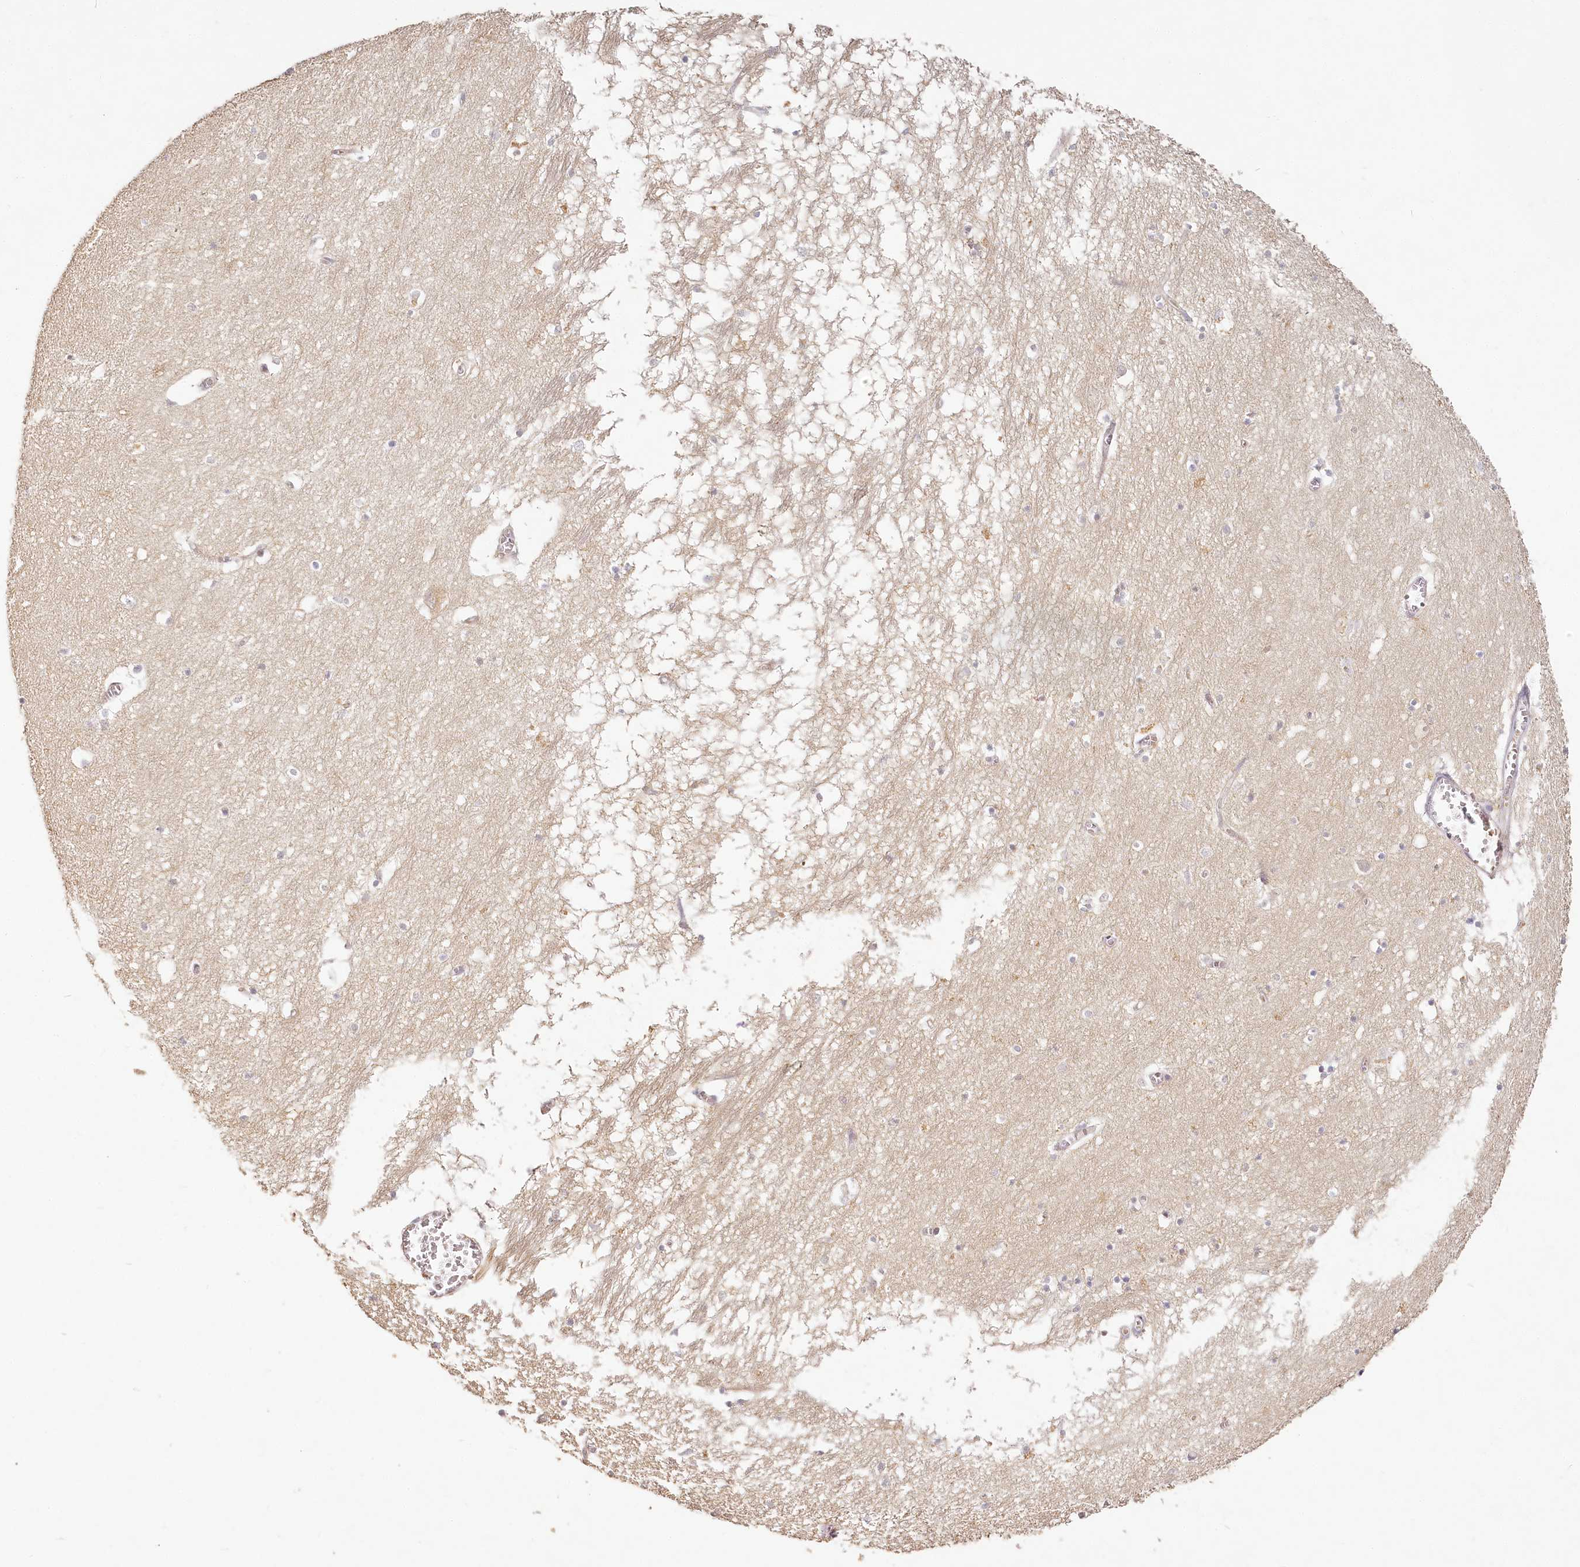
{"staining": {"intensity": "negative", "quantity": "none", "location": "none"}, "tissue": "hippocampus", "cell_type": "Glial cells", "image_type": "normal", "snomed": [{"axis": "morphology", "description": "Normal tissue, NOS"}, {"axis": "topography", "description": "Hippocampus"}], "caption": "A high-resolution micrograph shows immunohistochemistry staining of benign hippocampus, which shows no significant expression in glial cells.", "gene": "EXOSC7", "patient": {"sex": "male", "age": 70}}